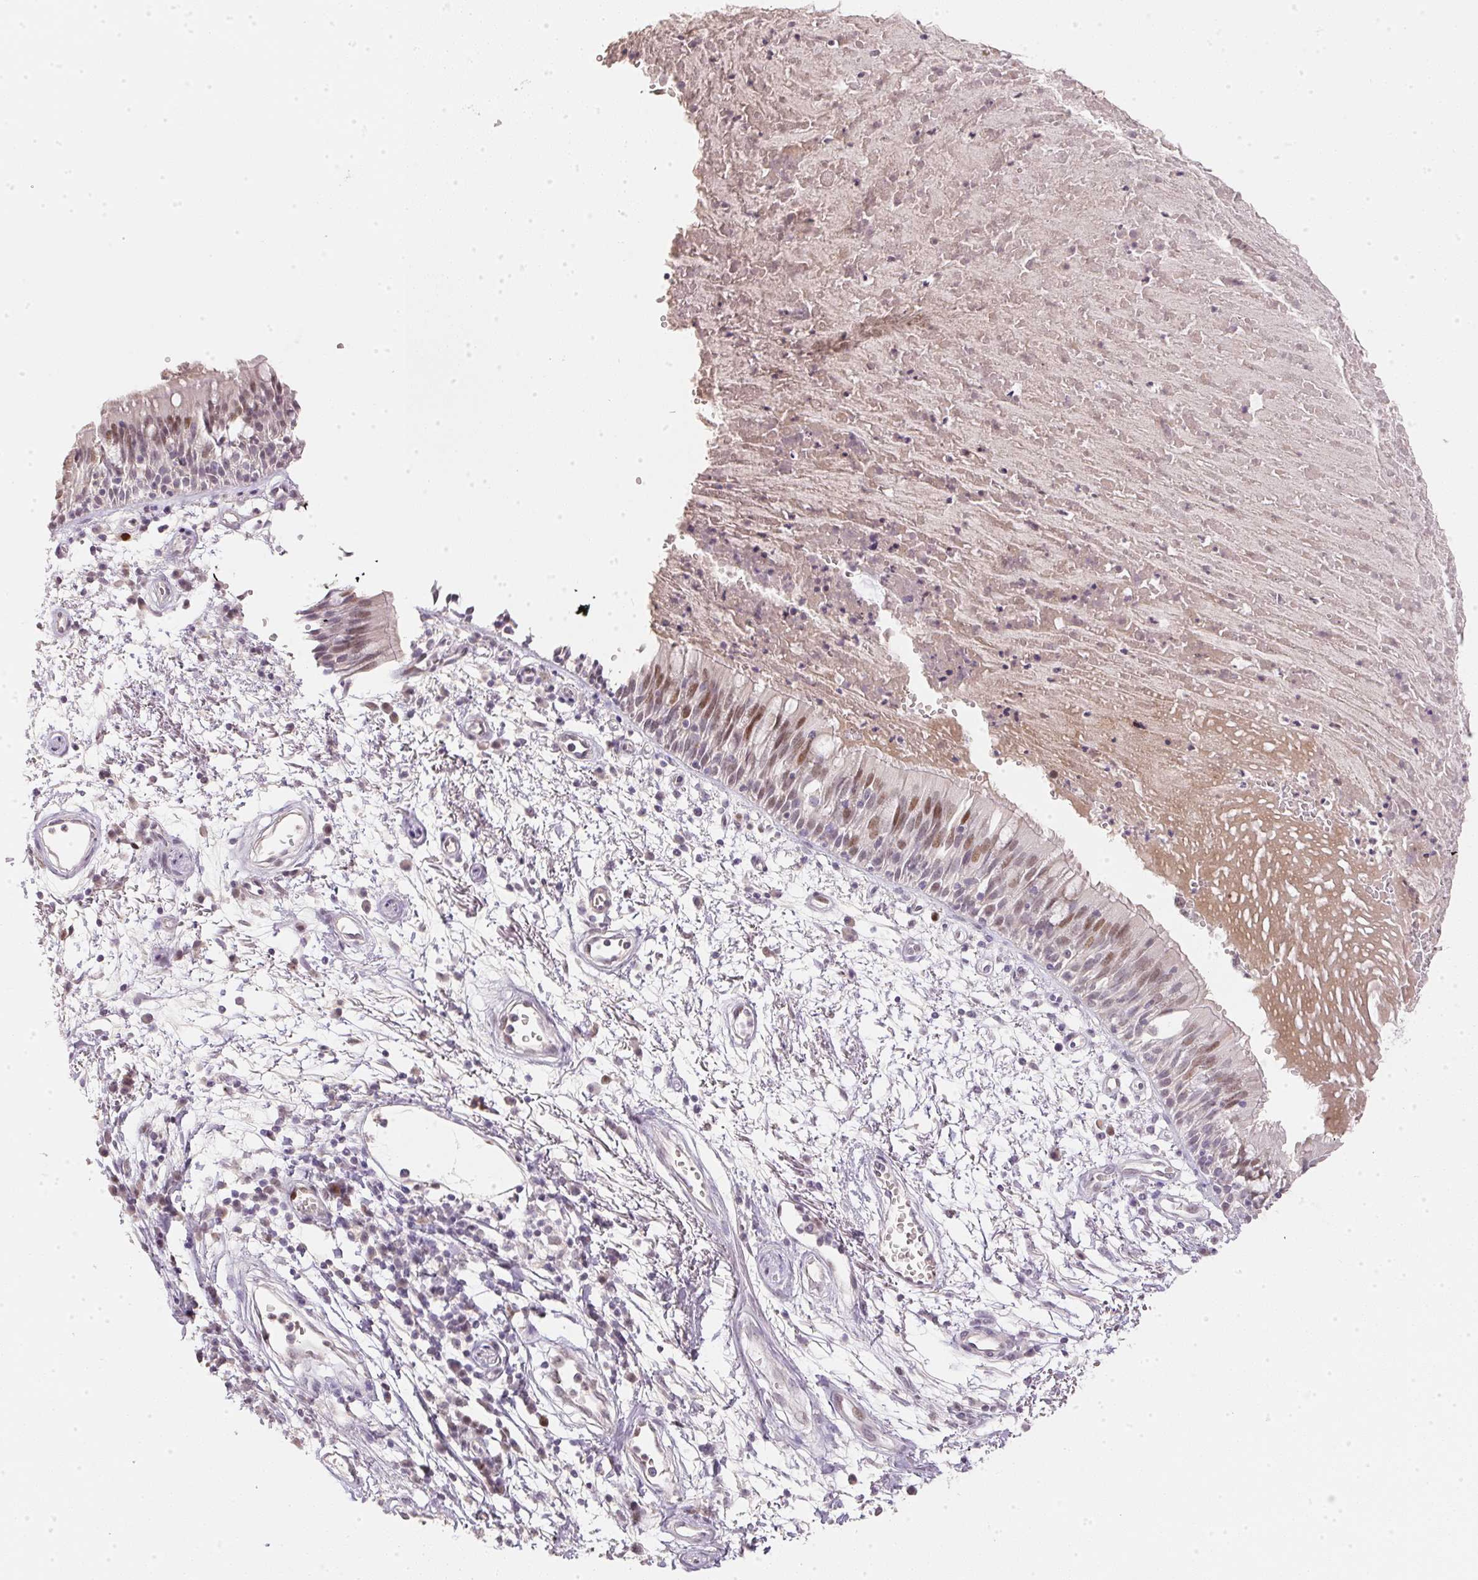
{"staining": {"intensity": "moderate", "quantity": "<25%", "location": "nuclear"}, "tissue": "bronchus", "cell_type": "Respiratory epithelial cells", "image_type": "normal", "snomed": [{"axis": "morphology", "description": "Normal tissue, NOS"}, {"axis": "morphology", "description": "Squamous cell carcinoma, NOS"}, {"axis": "topography", "description": "Cartilage tissue"}, {"axis": "topography", "description": "Bronchus"}, {"axis": "topography", "description": "Lung"}], "caption": "The image demonstrates a brown stain indicating the presence of a protein in the nuclear of respiratory epithelial cells in bronchus. (DAB IHC, brown staining for protein, blue staining for nuclei).", "gene": "POLR3G", "patient": {"sex": "male", "age": 66}}